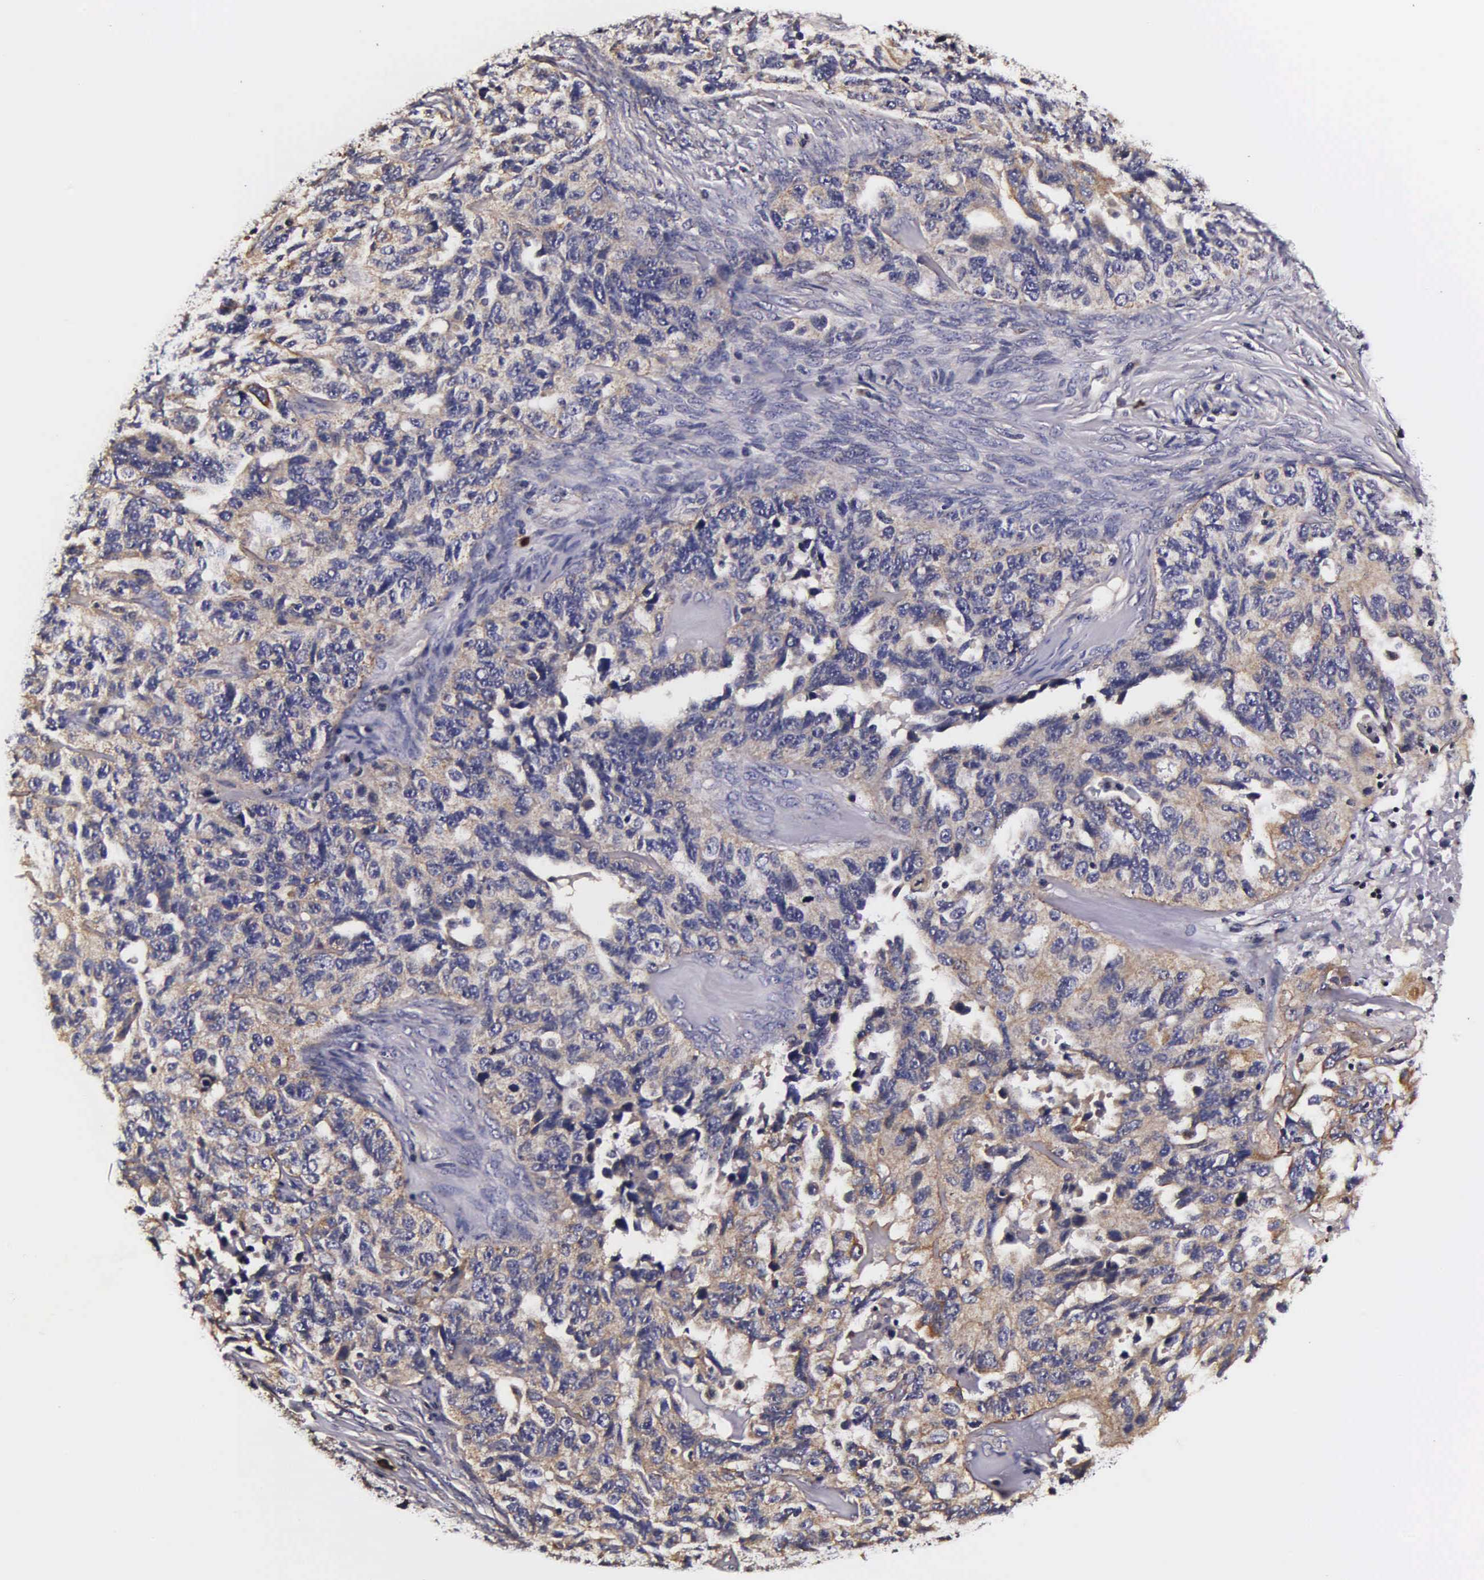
{"staining": {"intensity": "weak", "quantity": ">75%", "location": "cytoplasmic/membranous"}, "tissue": "ovarian cancer", "cell_type": "Tumor cells", "image_type": "cancer", "snomed": [{"axis": "morphology", "description": "Cystadenocarcinoma, serous, NOS"}, {"axis": "topography", "description": "Ovary"}], "caption": "Brown immunohistochemical staining in serous cystadenocarcinoma (ovarian) shows weak cytoplasmic/membranous expression in about >75% of tumor cells.", "gene": "PSMA3", "patient": {"sex": "female", "age": 82}}